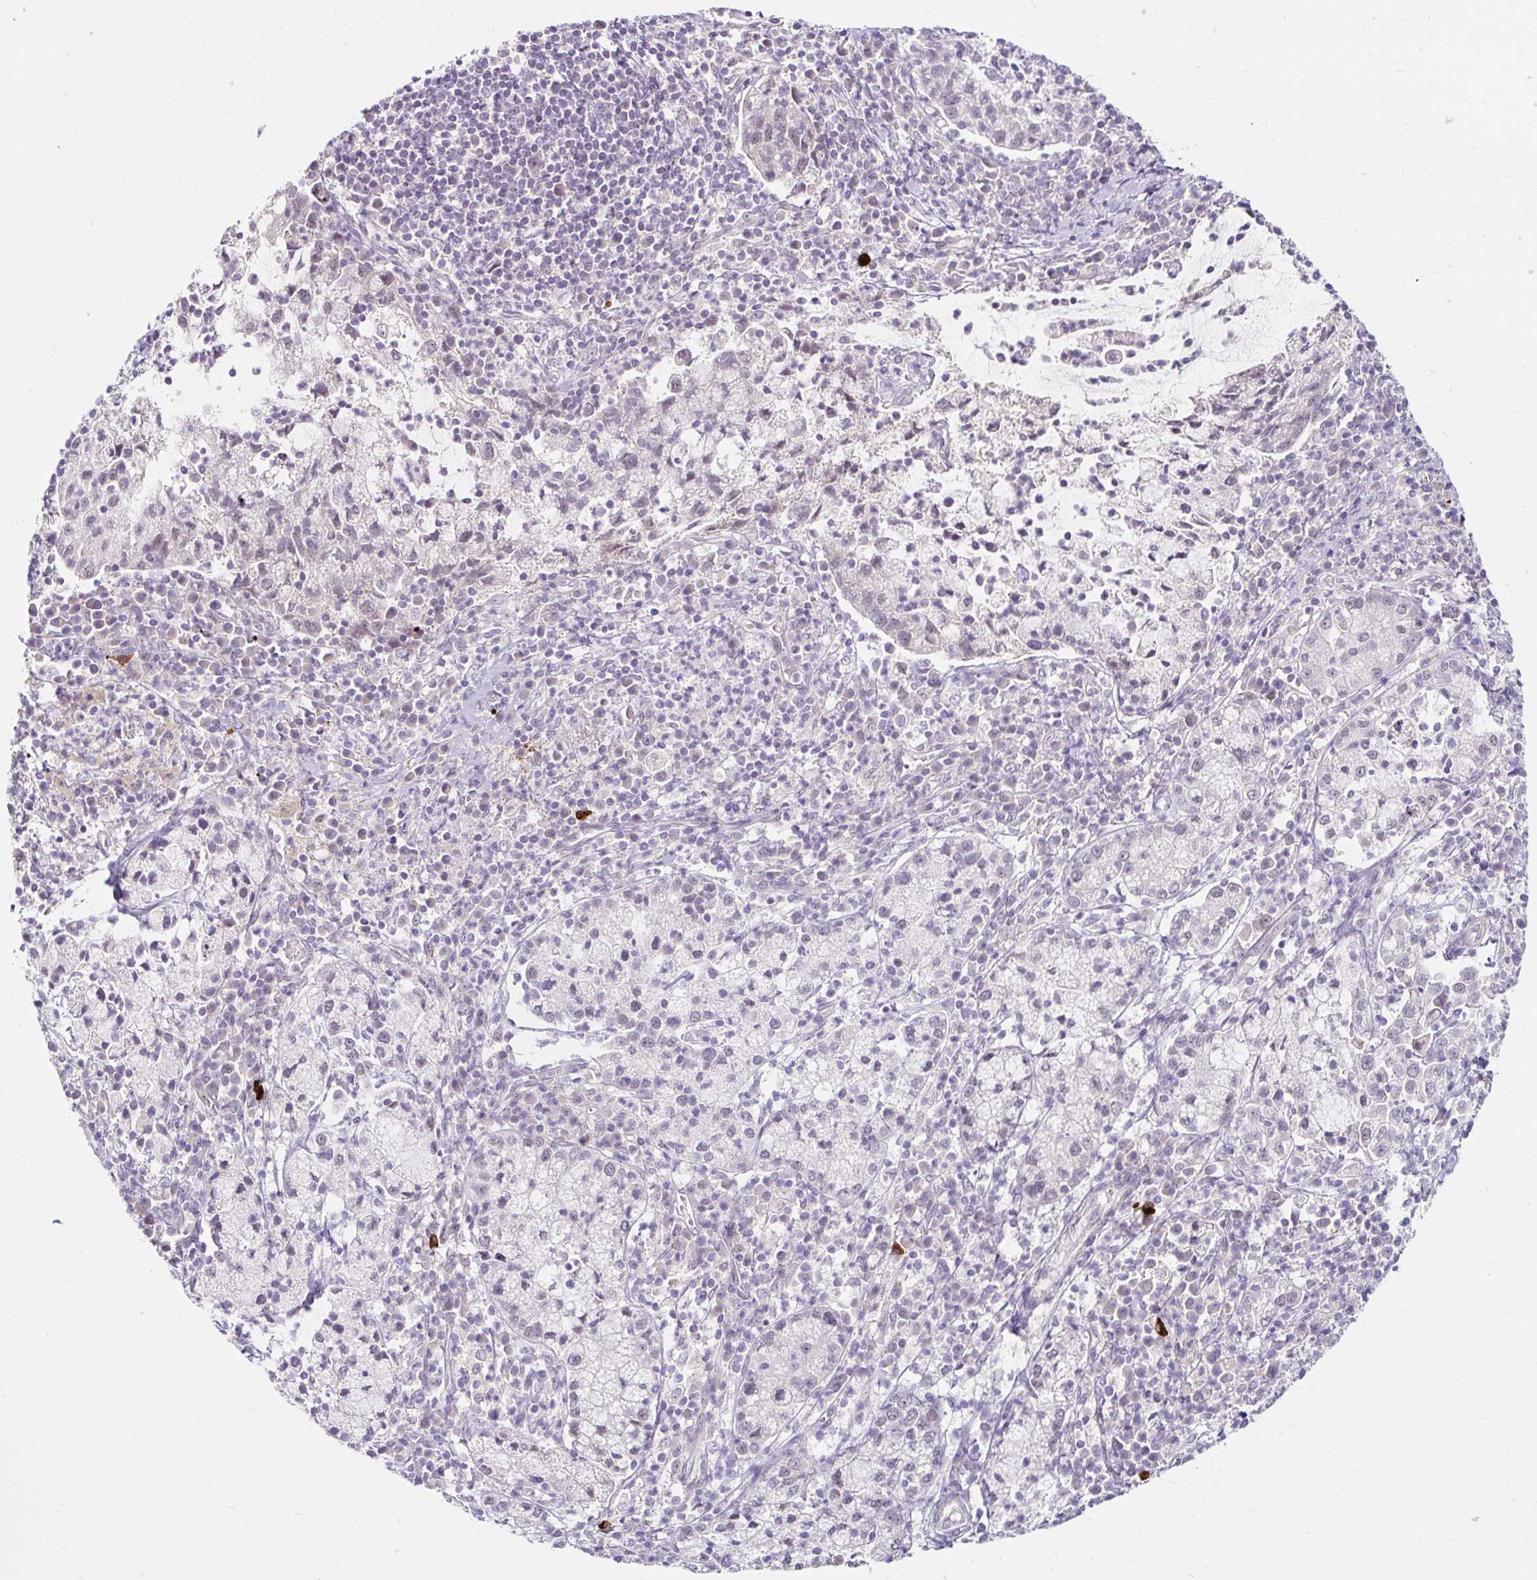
{"staining": {"intensity": "negative", "quantity": "none", "location": "none"}, "tissue": "cervical cancer", "cell_type": "Tumor cells", "image_type": "cancer", "snomed": [{"axis": "morphology", "description": "Normal tissue, NOS"}, {"axis": "morphology", "description": "Adenocarcinoma, NOS"}, {"axis": "topography", "description": "Cervix"}], "caption": "There is no significant staining in tumor cells of cervical adenocarcinoma.", "gene": "GUCY1A1", "patient": {"sex": "female", "age": 44}}